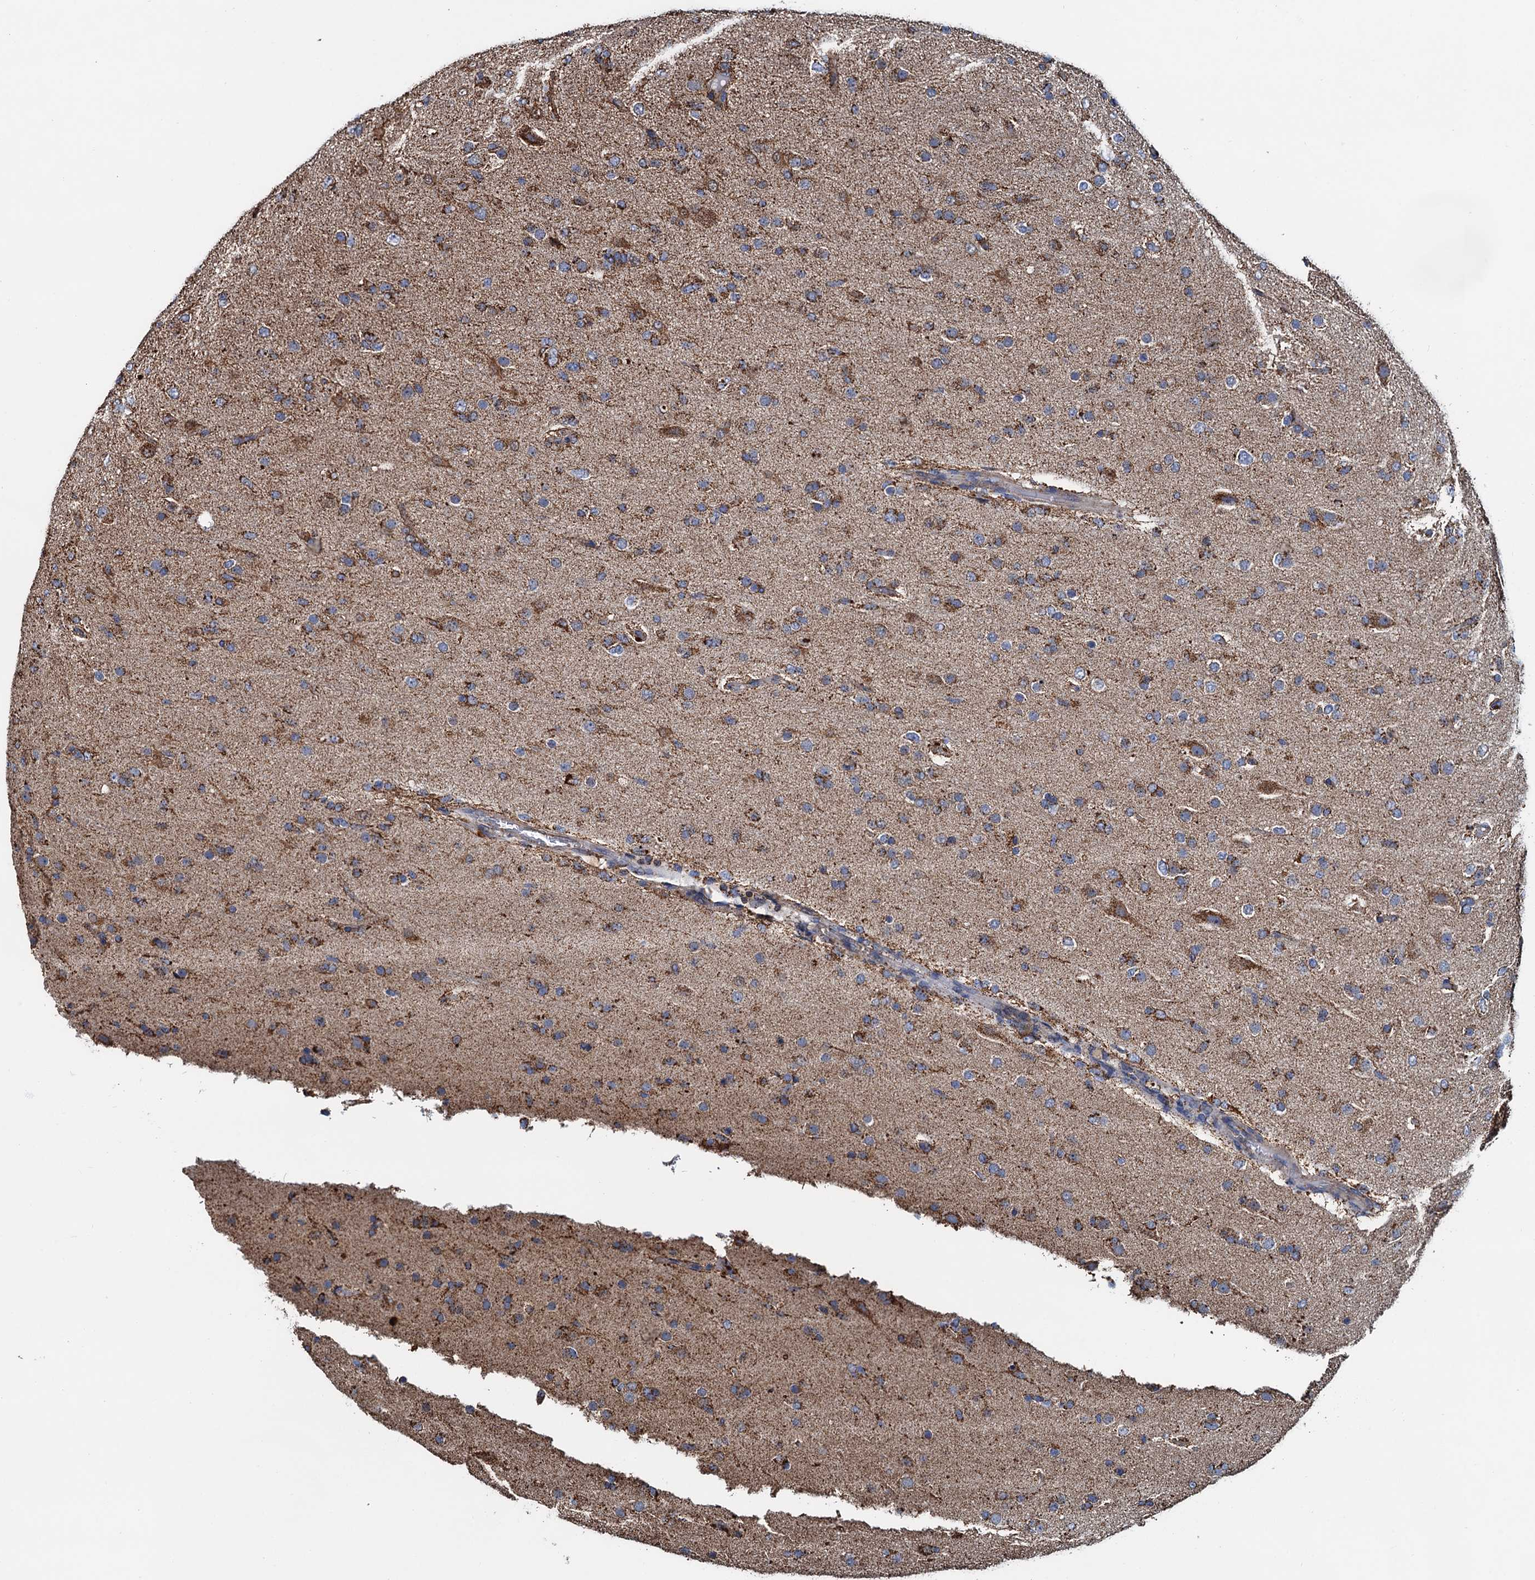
{"staining": {"intensity": "moderate", "quantity": ">75%", "location": "cytoplasmic/membranous"}, "tissue": "glioma", "cell_type": "Tumor cells", "image_type": "cancer", "snomed": [{"axis": "morphology", "description": "Glioma, malignant, Low grade"}, {"axis": "topography", "description": "Brain"}], "caption": "DAB (3,3'-diaminobenzidine) immunohistochemical staining of glioma demonstrates moderate cytoplasmic/membranous protein expression in approximately >75% of tumor cells. The staining is performed using DAB (3,3'-diaminobenzidine) brown chromogen to label protein expression. The nuclei are counter-stained blue using hematoxylin.", "gene": "AAGAB", "patient": {"sex": "male", "age": 65}}